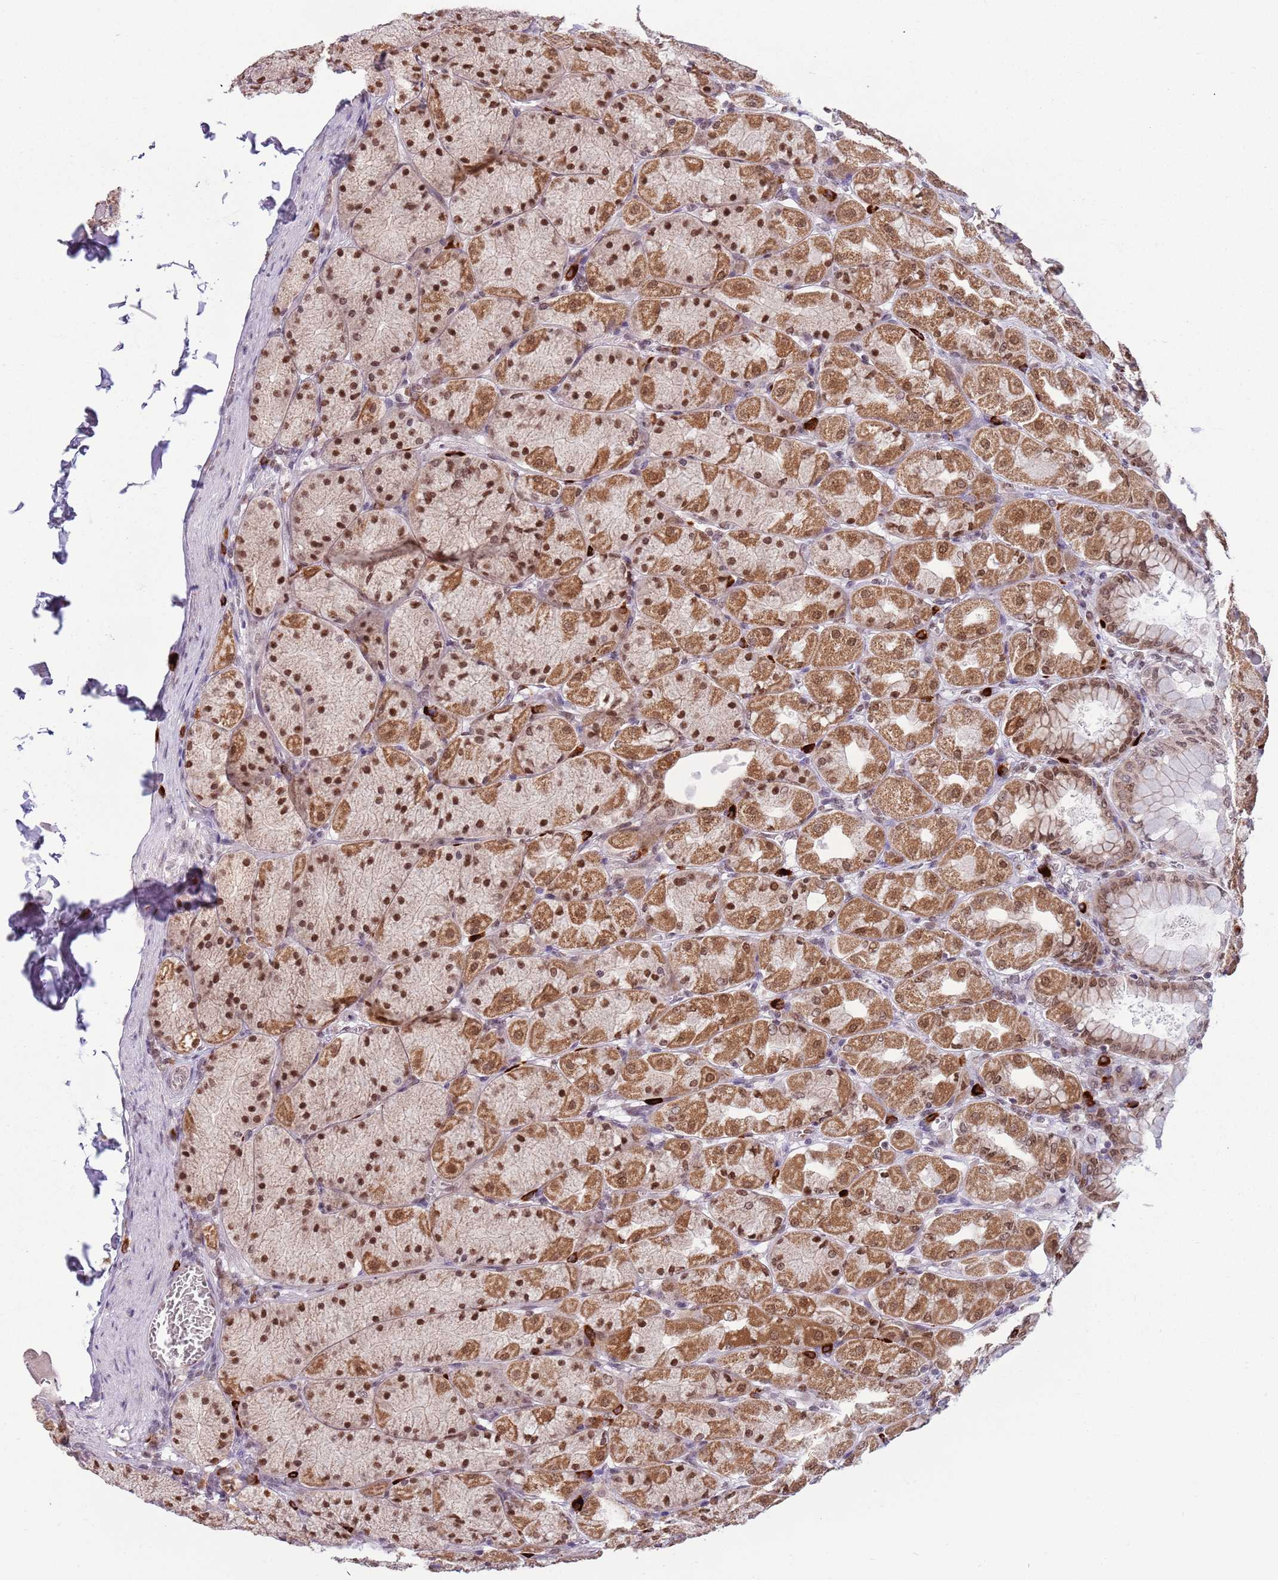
{"staining": {"intensity": "strong", "quantity": ">75%", "location": "cytoplasmic/membranous,nuclear"}, "tissue": "stomach", "cell_type": "Glandular cells", "image_type": "normal", "snomed": [{"axis": "morphology", "description": "Normal tissue, NOS"}, {"axis": "topography", "description": "Stomach, upper"}], "caption": "A high amount of strong cytoplasmic/membranous,nuclear staining is present in approximately >75% of glandular cells in unremarkable stomach. (IHC, brightfield microscopy, high magnification).", "gene": "FAM120AOS", "patient": {"sex": "female", "age": 56}}